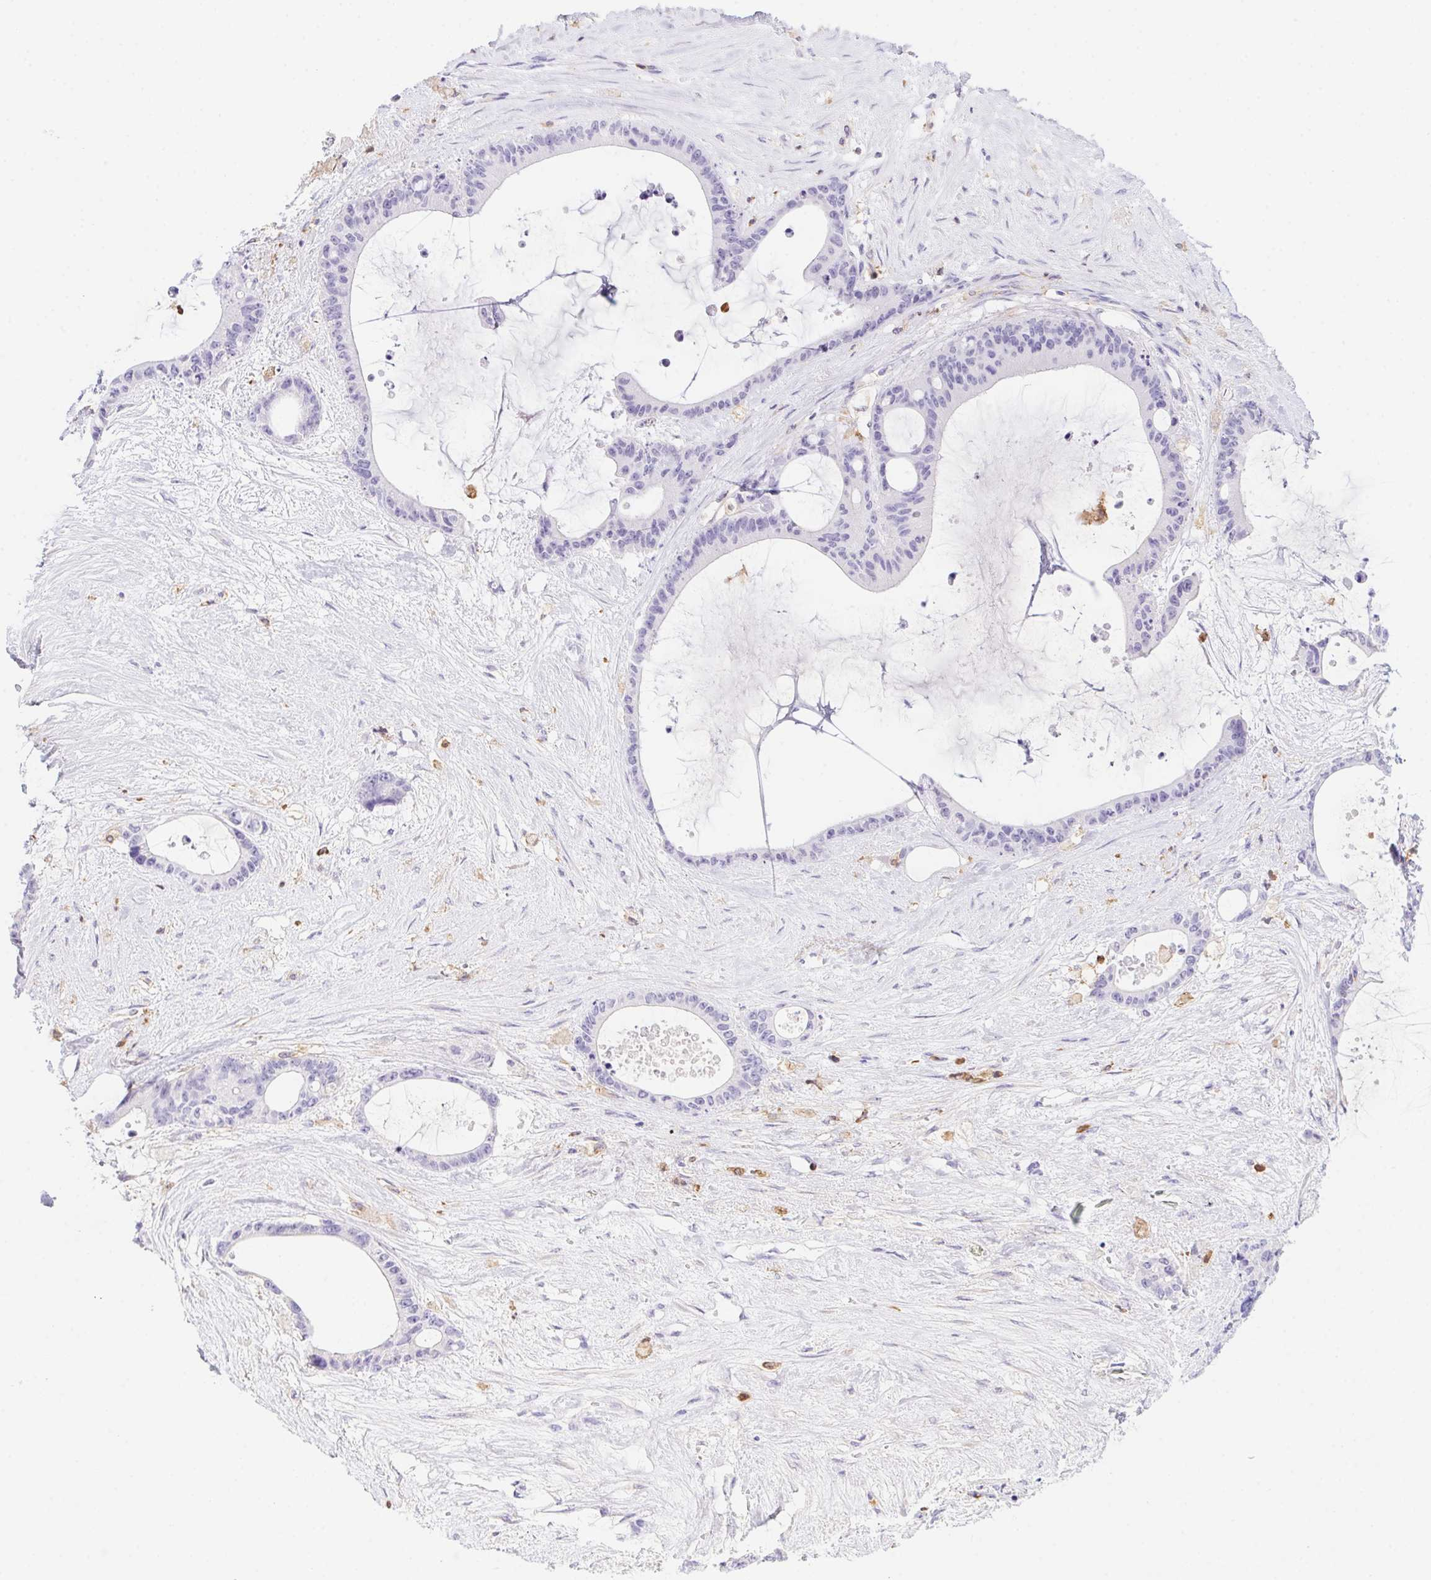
{"staining": {"intensity": "negative", "quantity": "none", "location": "none"}, "tissue": "liver cancer", "cell_type": "Tumor cells", "image_type": "cancer", "snomed": [{"axis": "morphology", "description": "Normal tissue, NOS"}, {"axis": "morphology", "description": "Cholangiocarcinoma"}, {"axis": "topography", "description": "Liver"}, {"axis": "topography", "description": "Peripheral nerve tissue"}], "caption": "The histopathology image shows no staining of tumor cells in liver cancer (cholangiocarcinoma).", "gene": "APBB1IP", "patient": {"sex": "female", "age": 73}}